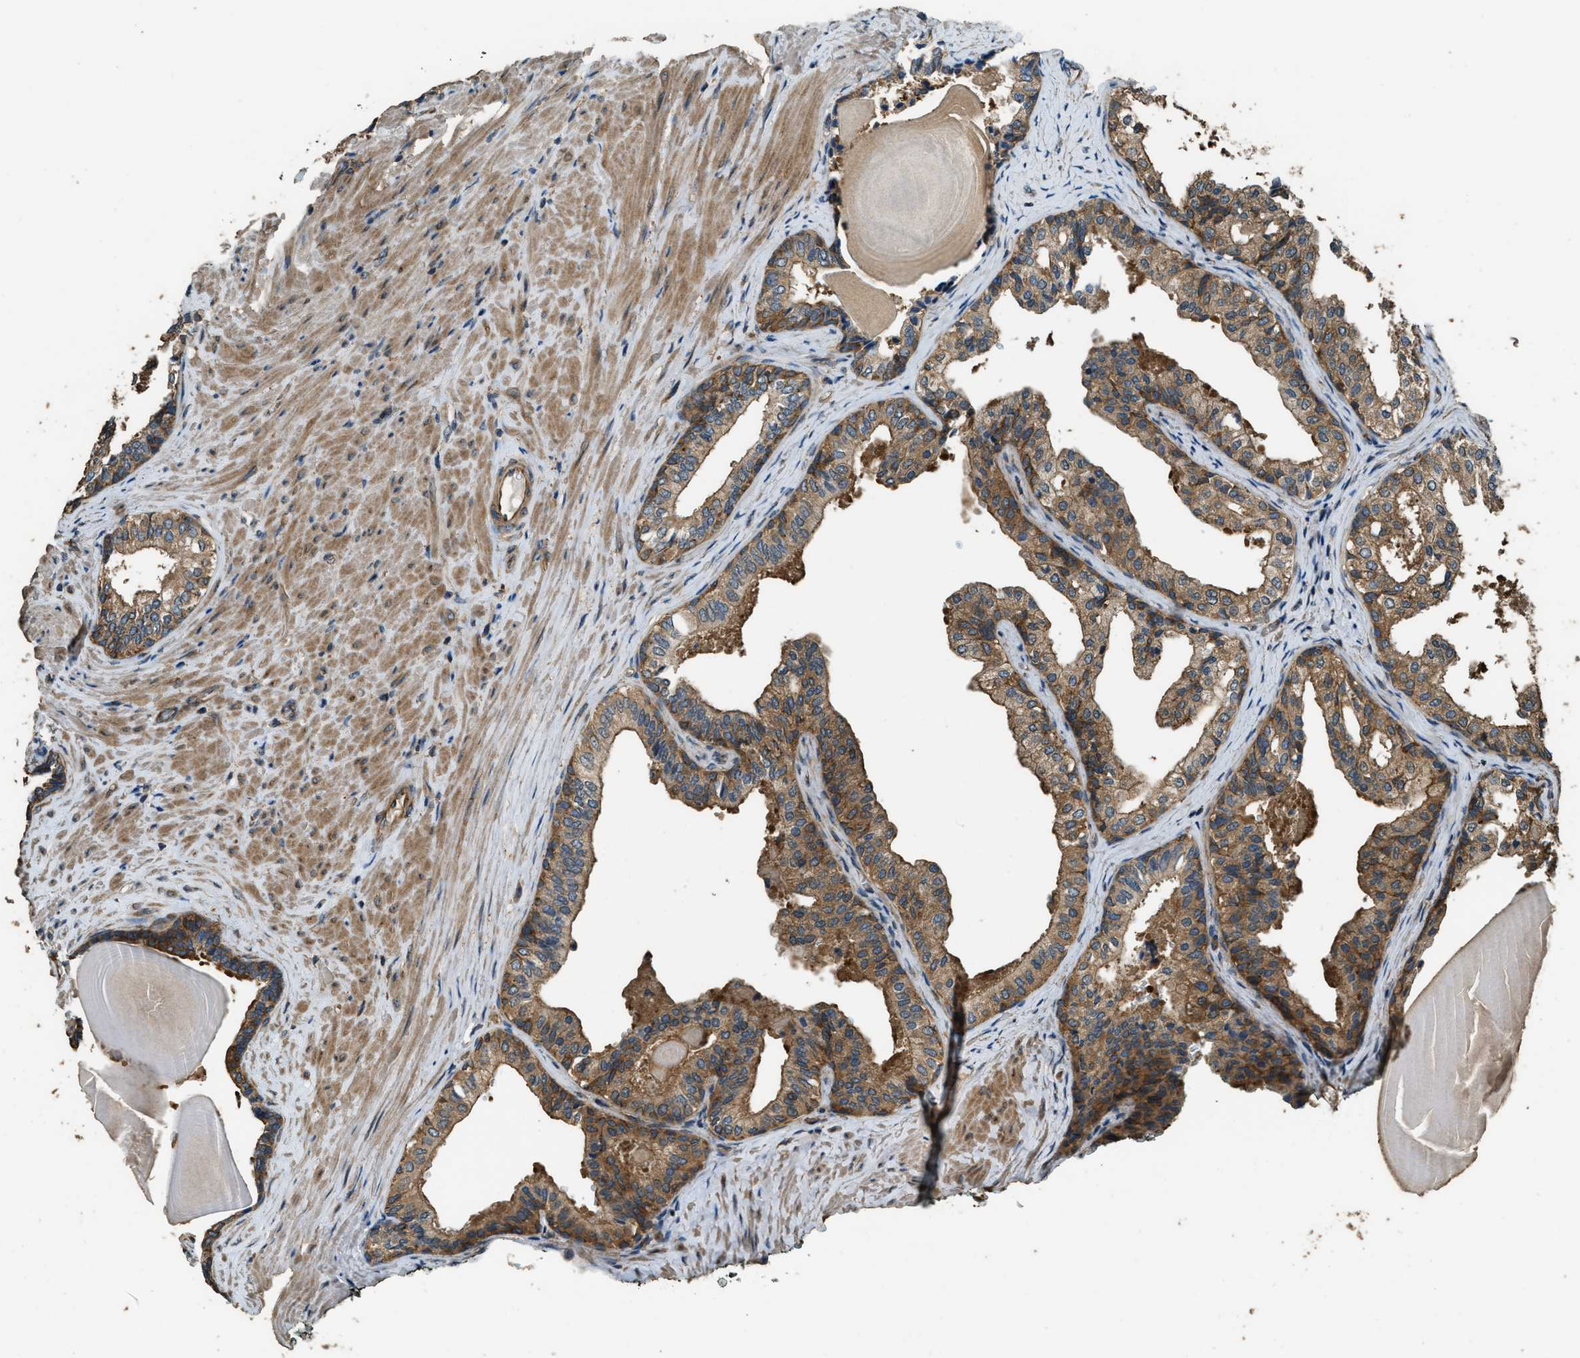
{"staining": {"intensity": "moderate", "quantity": ">75%", "location": "cytoplasmic/membranous"}, "tissue": "prostate cancer", "cell_type": "Tumor cells", "image_type": "cancer", "snomed": [{"axis": "morphology", "description": "Adenocarcinoma, Low grade"}, {"axis": "topography", "description": "Prostate"}], "caption": "Human prostate low-grade adenocarcinoma stained with a brown dye exhibits moderate cytoplasmic/membranous positive positivity in approximately >75% of tumor cells.", "gene": "MARS1", "patient": {"sex": "male", "age": 60}}